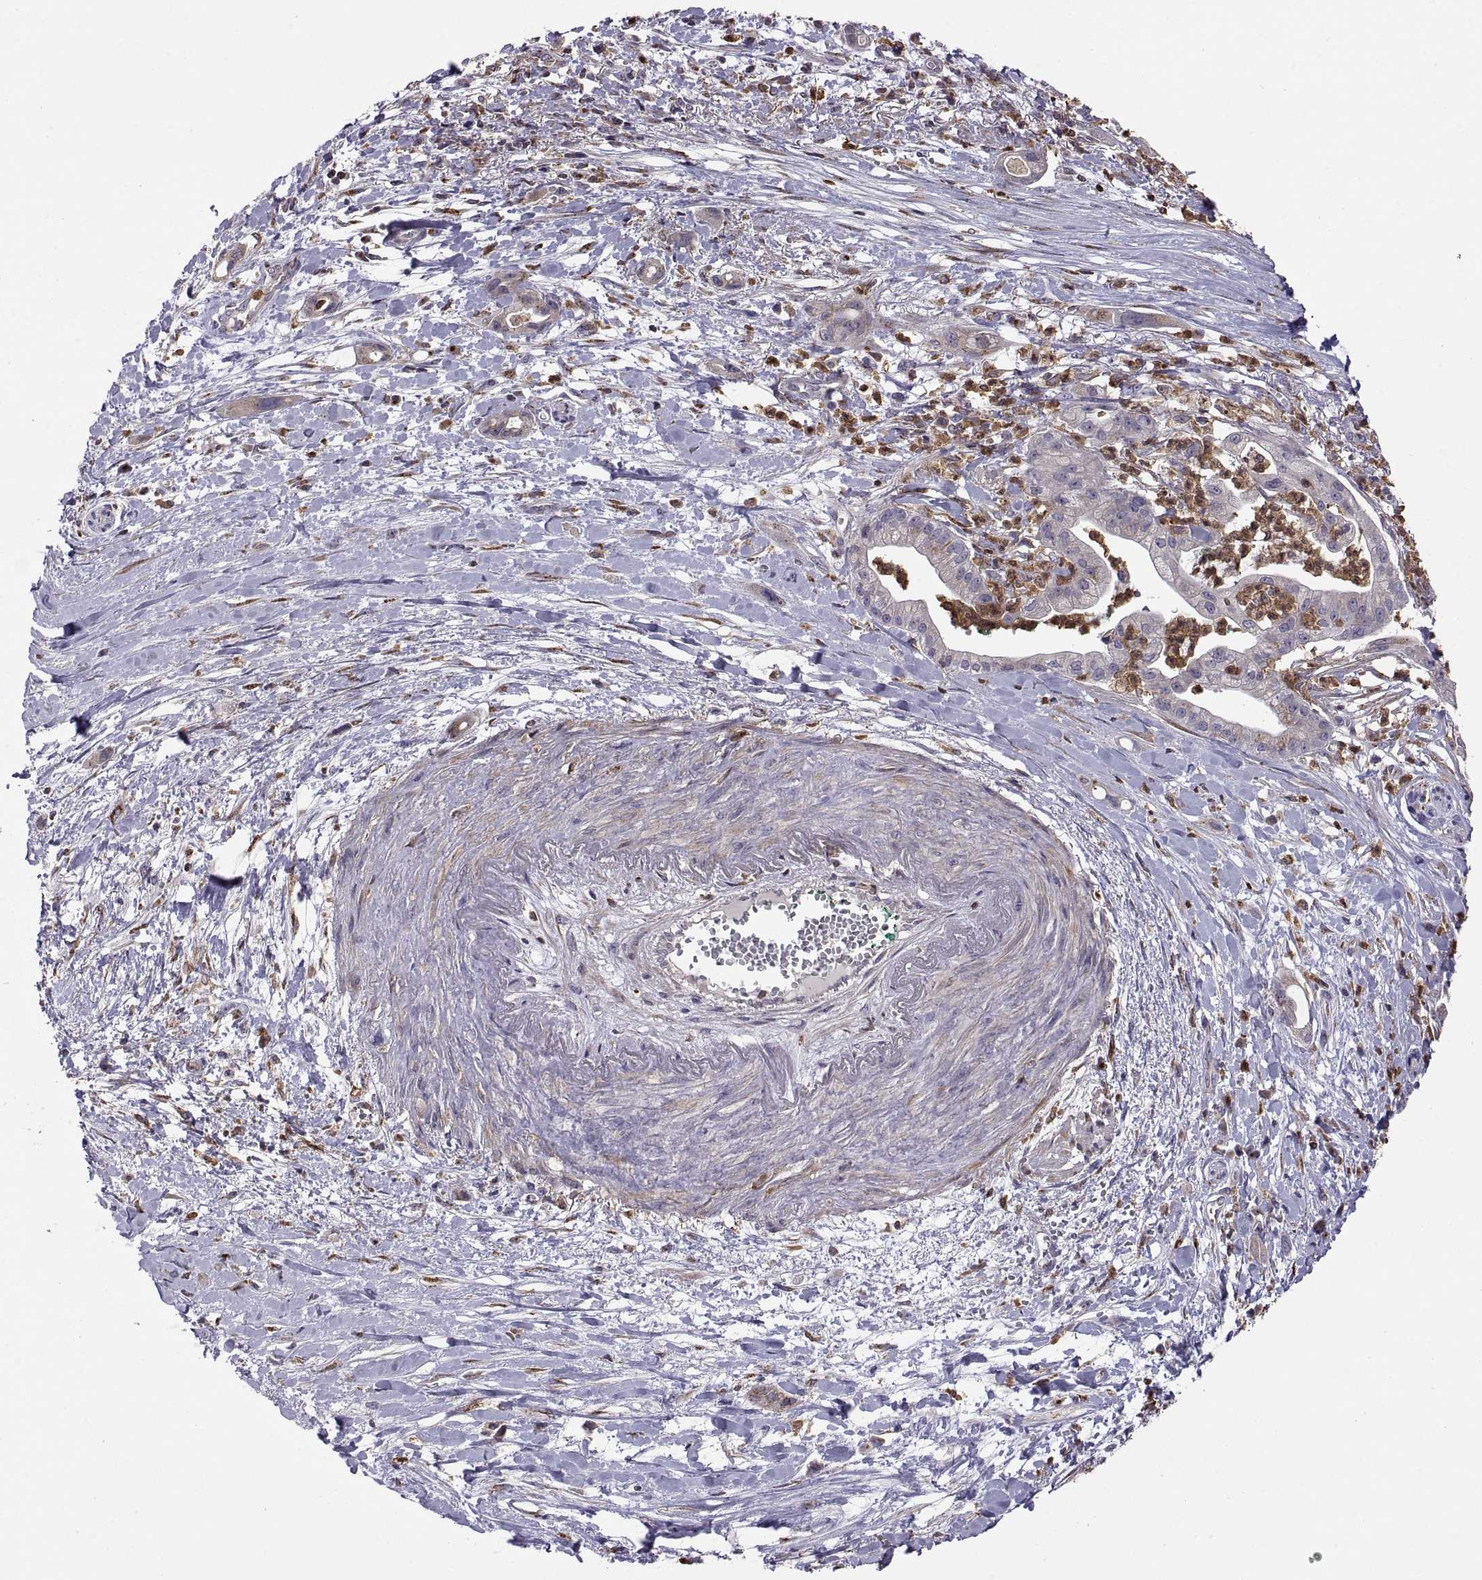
{"staining": {"intensity": "weak", "quantity": "25%-75%", "location": "cytoplasmic/membranous"}, "tissue": "pancreatic cancer", "cell_type": "Tumor cells", "image_type": "cancer", "snomed": [{"axis": "morphology", "description": "Normal tissue, NOS"}, {"axis": "morphology", "description": "Adenocarcinoma, NOS"}, {"axis": "topography", "description": "Lymph node"}, {"axis": "topography", "description": "Pancreas"}], "caption": "About 25%-75% of tumor cells in human pancreatic cancer (adenocarcinoma) exhibit weak cytoplasmic/membranous protein staining as visualized by brown immunohistochemical staining.", "gene": "ACAP1", "patient": {"sex": "female", "age": 58}}